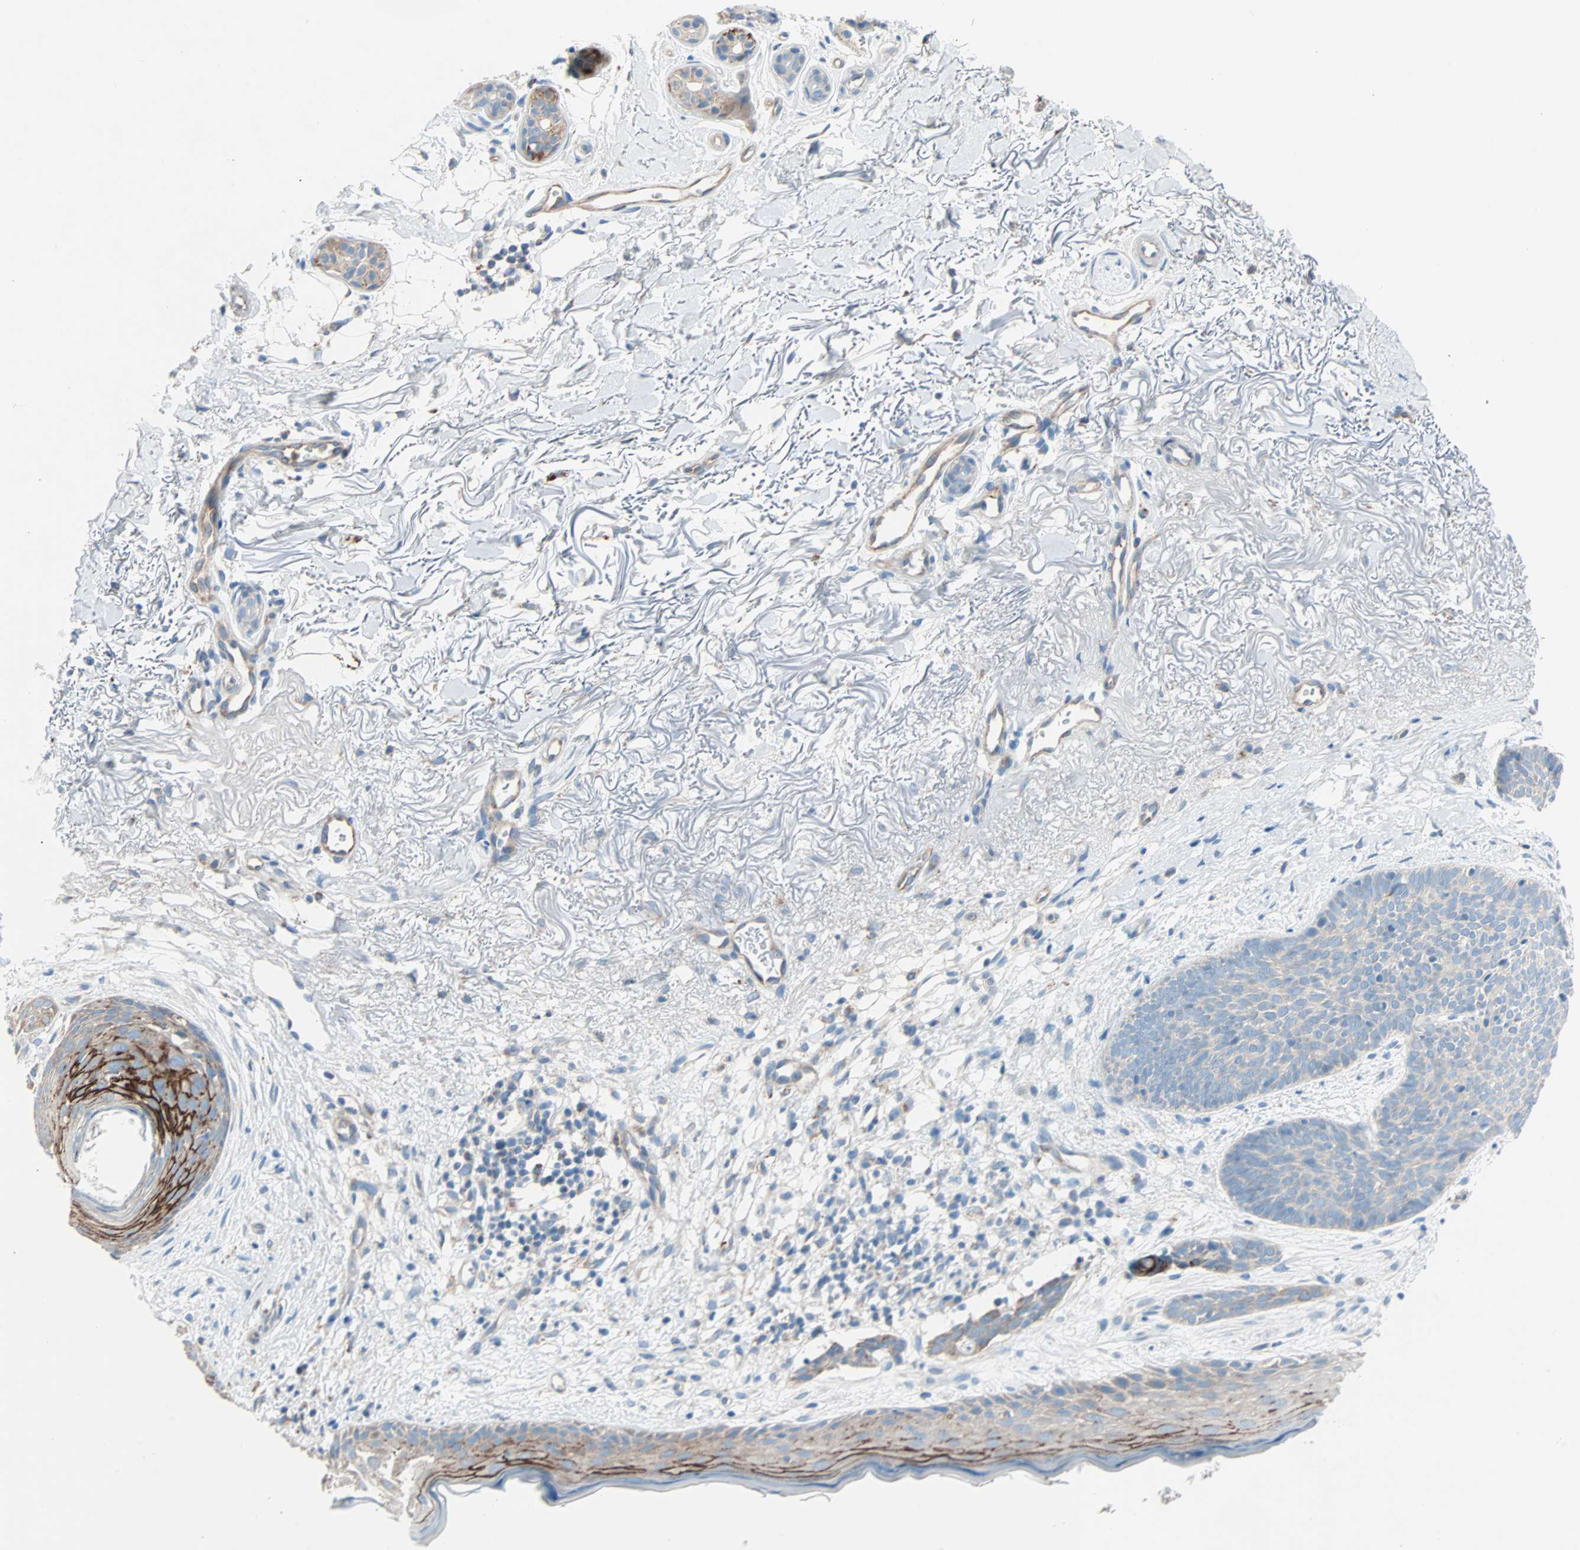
{"staining": {"intensity": "weak", "quantity": ">75%", "location": "cytoplasmic/membranous"}, "tissue": "skin cancer", "cell_type": "Tumor cells", "image_type": "cancer", "snomed": [{"axis": "morphology", "description": "Normal tissue, NOS"}, {"axis": "morphology", "description": "Basal cell carcinoma"}, {"axis": "topography", "description": "Skin"}], "caption": "DAB (3,3'-diaminobenzidine) immunohistochemical staining of human skin cancer (basal cell carcinoma) demonstrates weak cytoplasmic/membranous protein expression in approximately >75% of tumor cells.", "gene": "LY6G6F", "patient": {"sex": "female", "age": 70}}